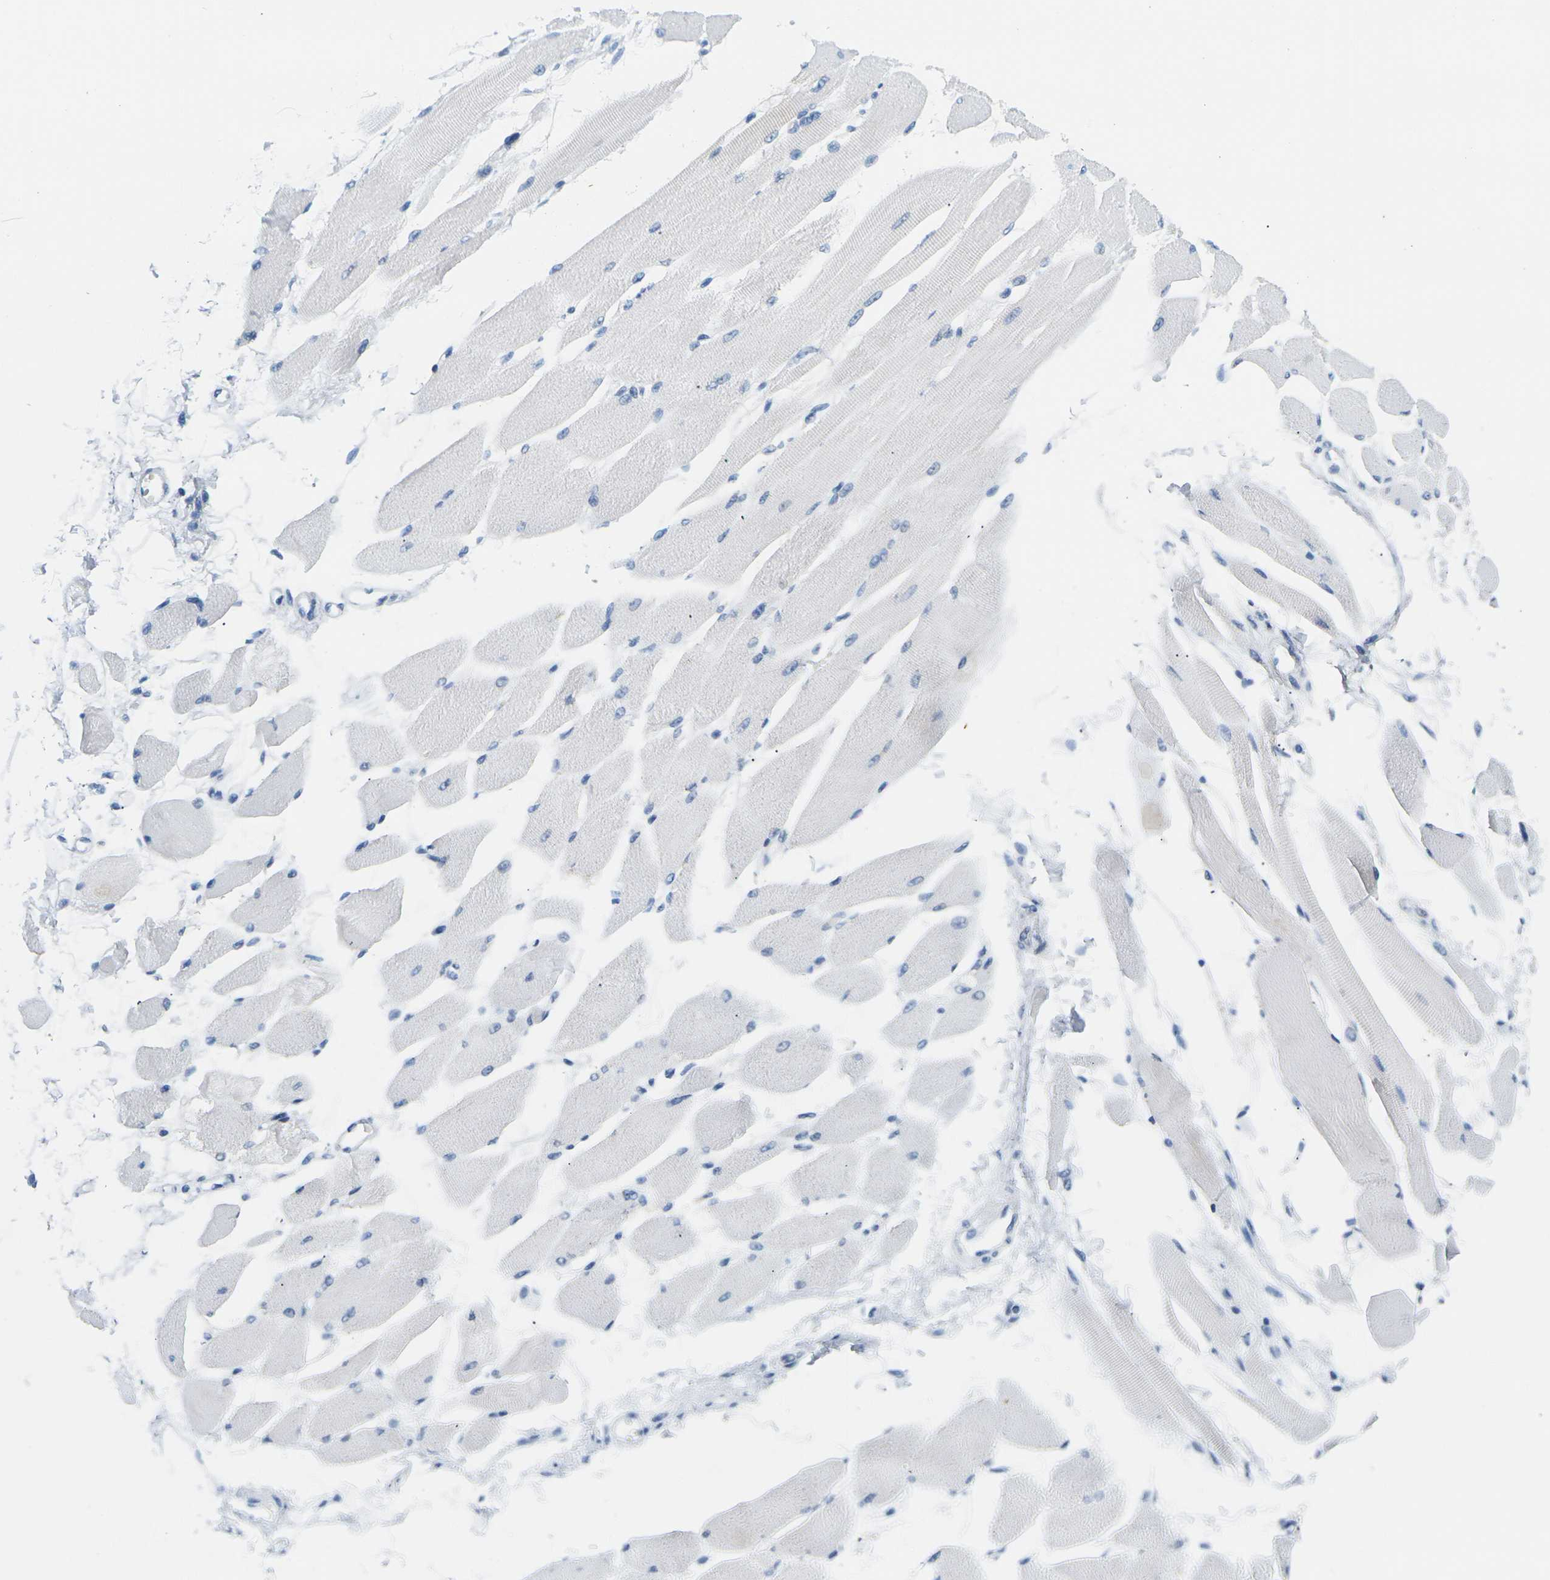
{"staining": {"intensity": "negative", "quantity": "none", "location": "none"}, "tissue": "skeletal muscle", "cell_type": "Myocytes", "image_type": "normal", "snomed": [{"axis": "morphology", "description": "Normal tissue, NOS"}, {"axis": "topography", "description": "Skeletal muscle"}, {"axis": "topography", "description": "Peripheral nerve tissue"}], "caption": "Immunohistochemistry (IHC) image of normal human skeletal muscle stained for a protein (brown), which exhibits no positivity in myocytes.", "gene": "CTAG1A", "patient": {"sex": "female", "age": 84}}